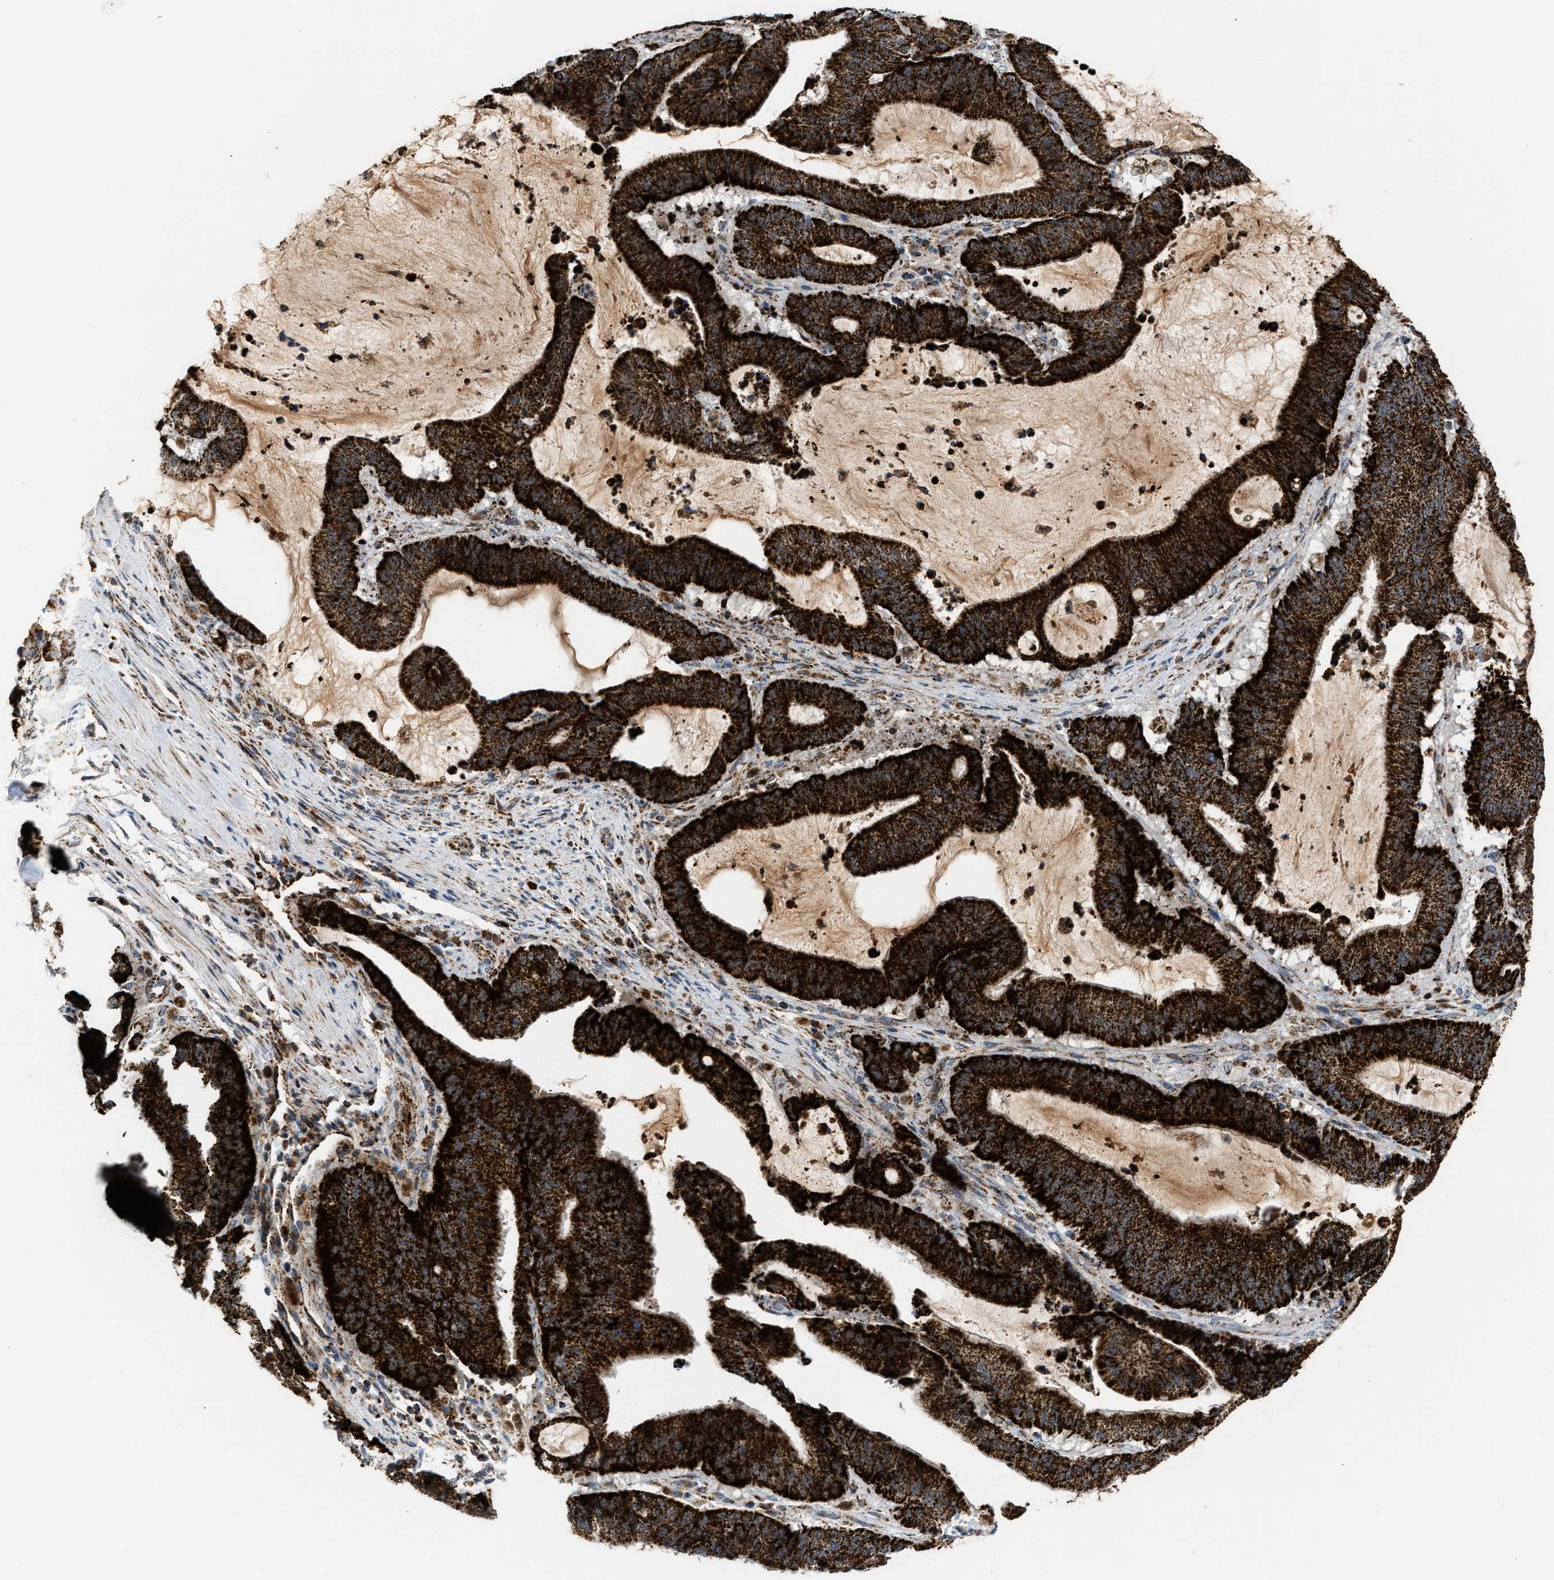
{"staining": {"intensity": "strong", "quantity": ">75%", "location": "cytoplasmic/membranous"}, "tissue": "liver cancer", "cell_type": "Tumor cells", "image_type": "cancer", "snomed": [{"axis": "morphology", "description": "Normal tissue, NOS"}, {"axis": "morphology", "description": "Cholangiocarcinoma"}, {"axis": "topography", "description": "Liver"}, {"axis": "topography", "description": "Peripheral nerve tissue"}], "caption": "This is an image of IHC staining of cholangiocarcinoma (liver), which shows strong positivity in the cytoplasmic/membranous of tumor cells.", "gene": "PMPCA", "patient": {"sex": "female", "age": 73}}